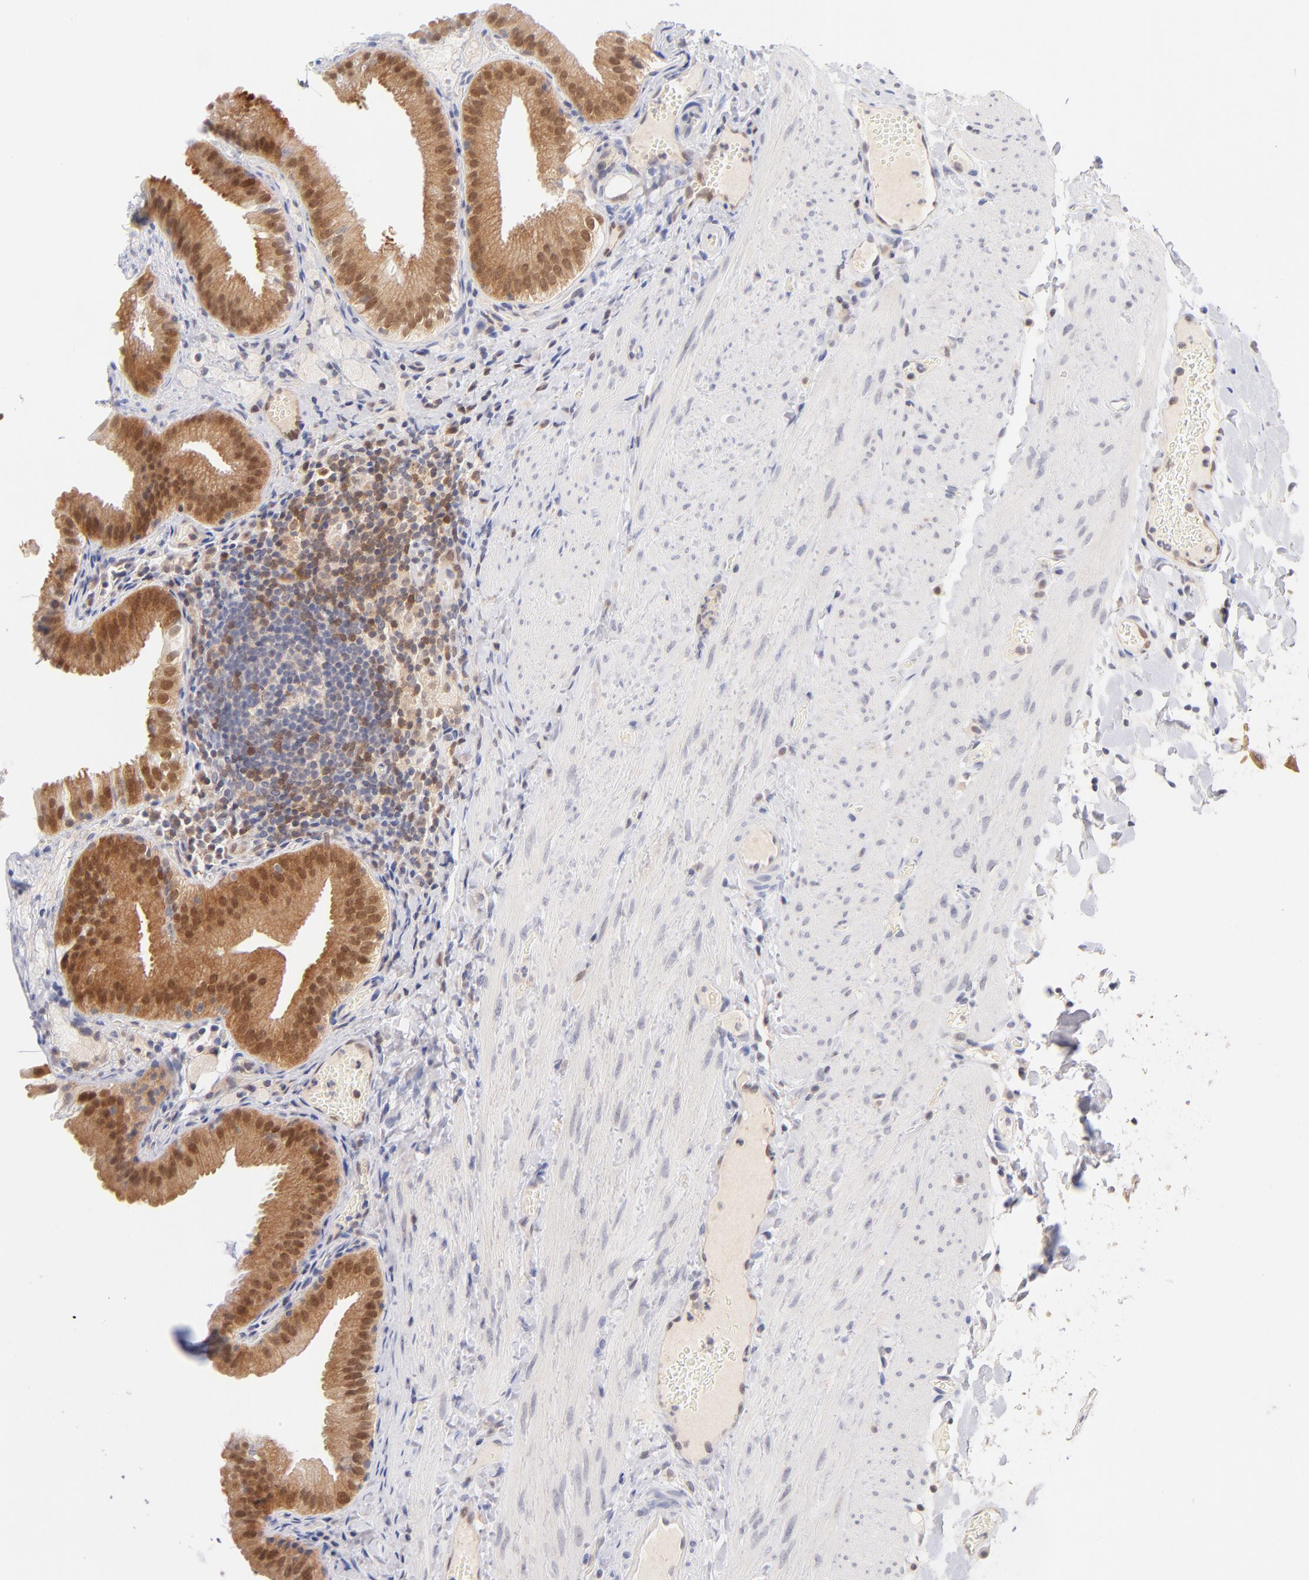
{"staining": {"intensity": "moderate", "quantity": ">75%", "location": "nuclear"}, "tissue": "gallbladder", "cell_type": "Glandular cells", "image_type": "normal", "snomed": [{"axis": "morphology", "description": "Normal tissue, NOS"}, {"axis": "topography", "description": "Gallbladder"}], "caption": "Protein staining demonstrates moderate nuclear staining in approximately >75% of glandular cells in normal gallbladder. Immunohistochemistry (ihc) stains the protein of interest in brown and the nuclei are stained blue.", "gene": "CASP6", "patient": {"sex": "female", "age": 24}}